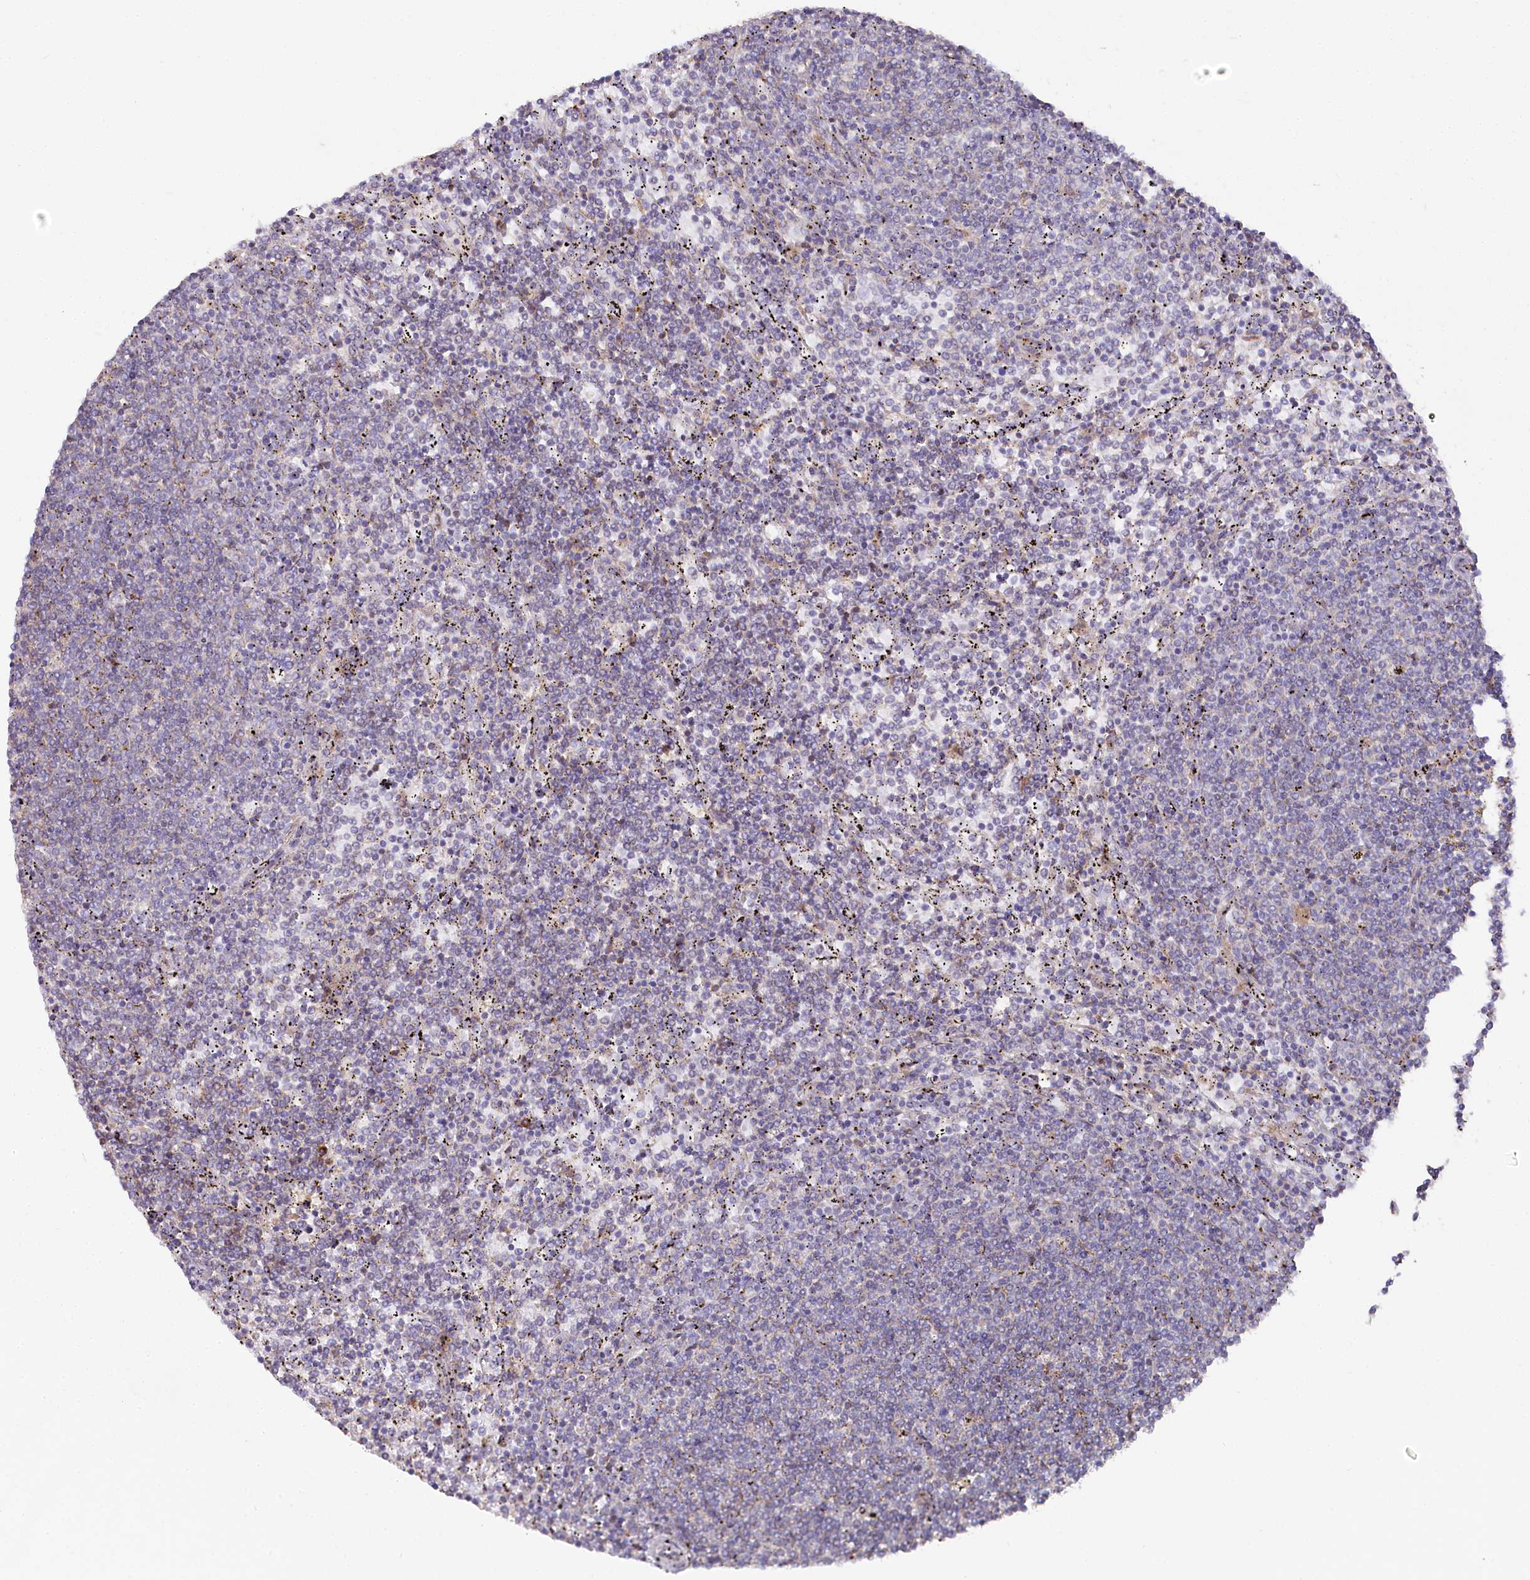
{"staining": {"intensity": "negative", "quantity": "none", "location": "none"}, "tissue": "lymphoma", "cell_type": "Tumor cells", "image_type": "cancer", "snomed": [{"axis": "morphology", "description": "Malignant lymphoma, non-Hodgkin's type, Low grade"}, {"axis": "topography", "description": "Spleen"}], "caption": "Human malignant lymphoma, non-Hodgkin's type (low-grade) stained for a protein using immunohistochemistry (IHC) reveals no staining in tumor cells.", "gene": "POGLUT1", "patient": {"sex": "female", "age": 50}}